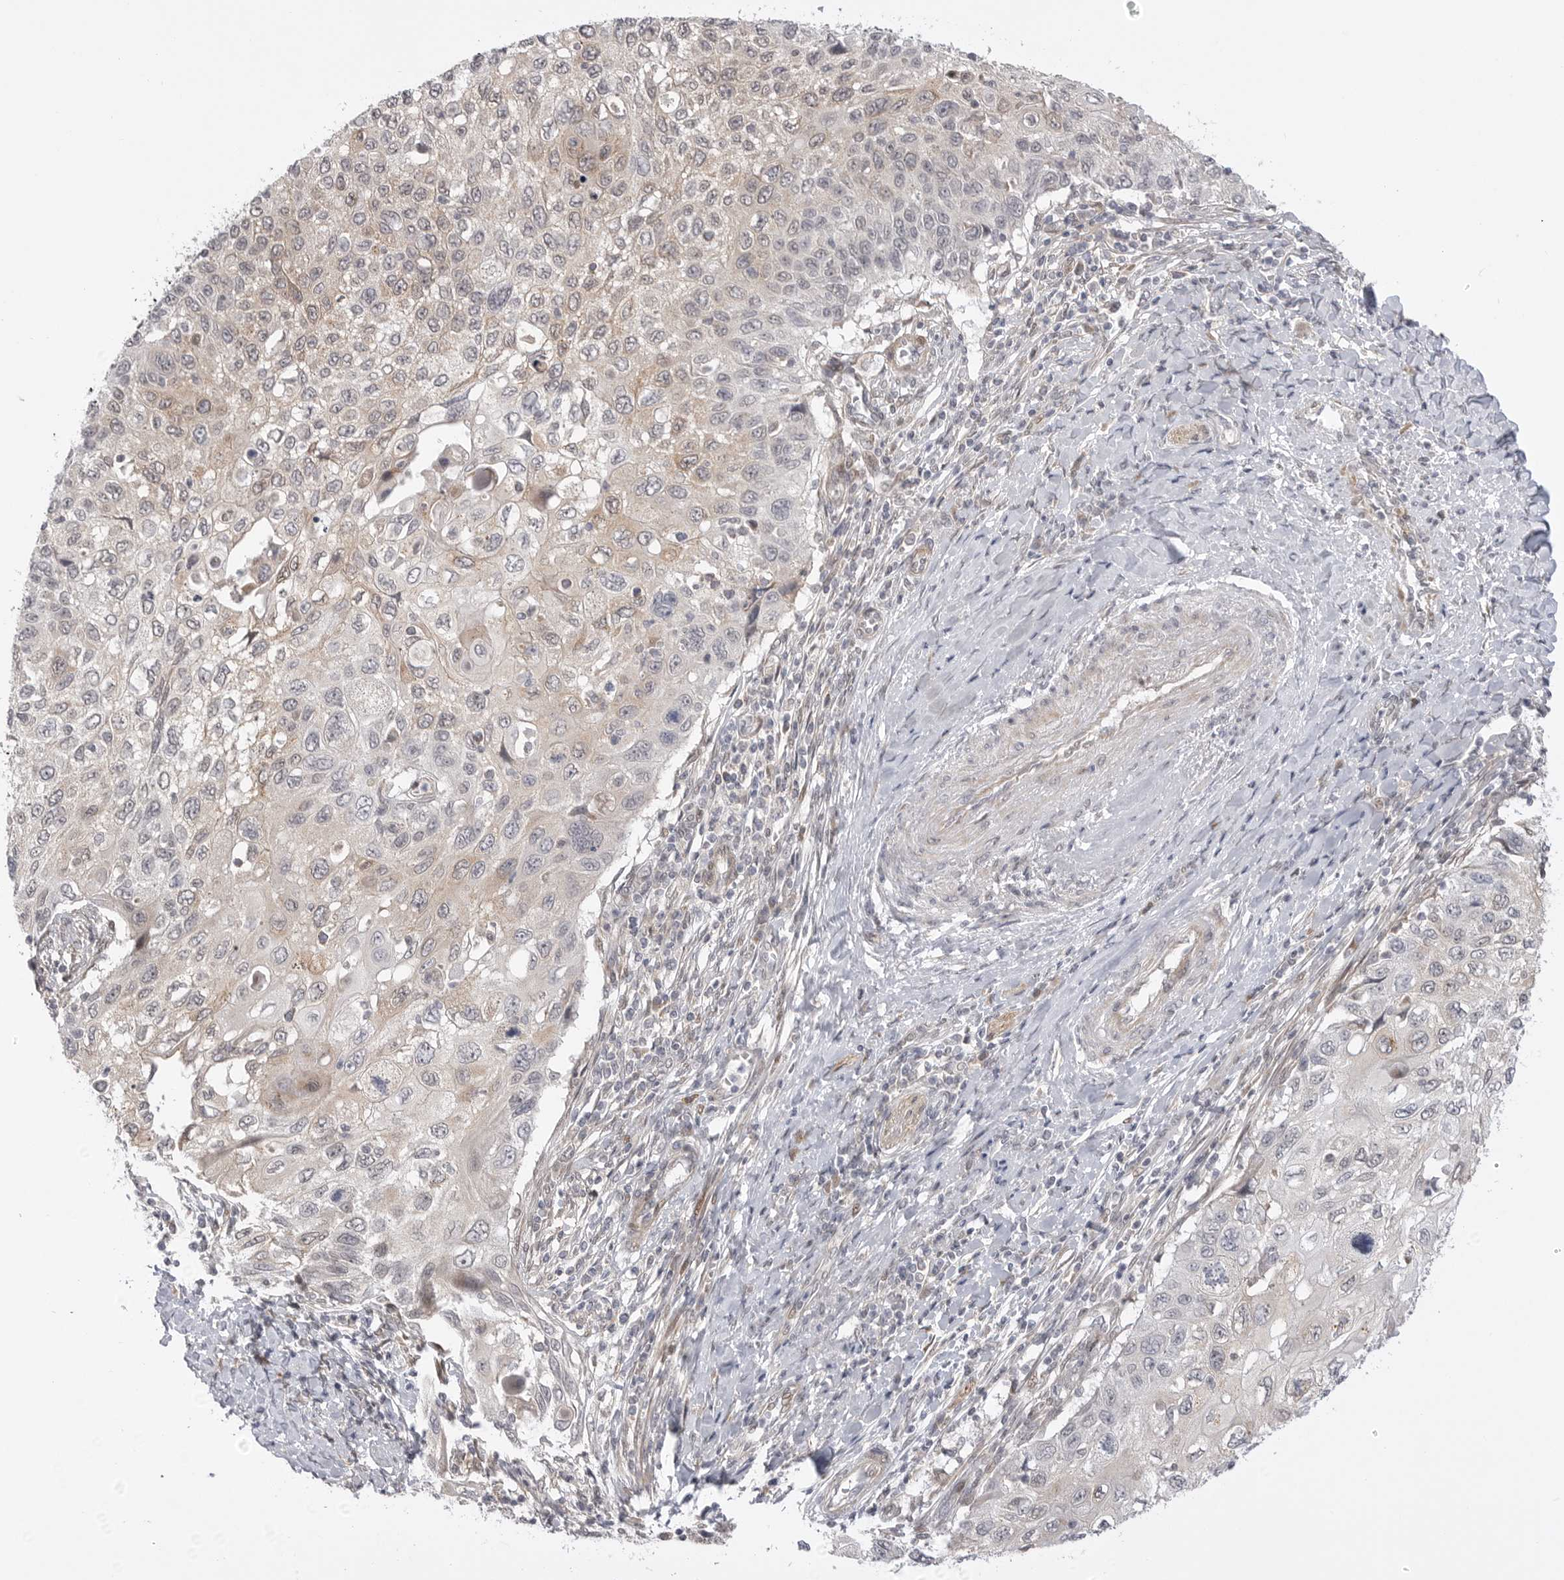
{"staining": {"intensity": "weak", "quantity": "25%-75%", "location": "cytoplasmic/membranous"}, "tissue": "cervical cancer", "cell_type": "Tumor cells", "image_type": "cancer", "snomed": [{"axis": "morphology", "description": "Squamous cell carcinoma, NOS"}, {"axis": "topography", "description": "Cervix"}], "caption": "High-magnification brightfield microscopy of cervical cancer stained with DAB (brown) and counterstained with hematoxylin (blue). tumor cells exhibit weak cytoplasmic/membranous positivity is identified in approximately25%-75% of cells. (Stains: DAB in brown, nuclei in blue, Microscopy: brightfield microscopy at high magnification).", "gene": "GGT6", "patient": {"sex": "female", "age": 70}}